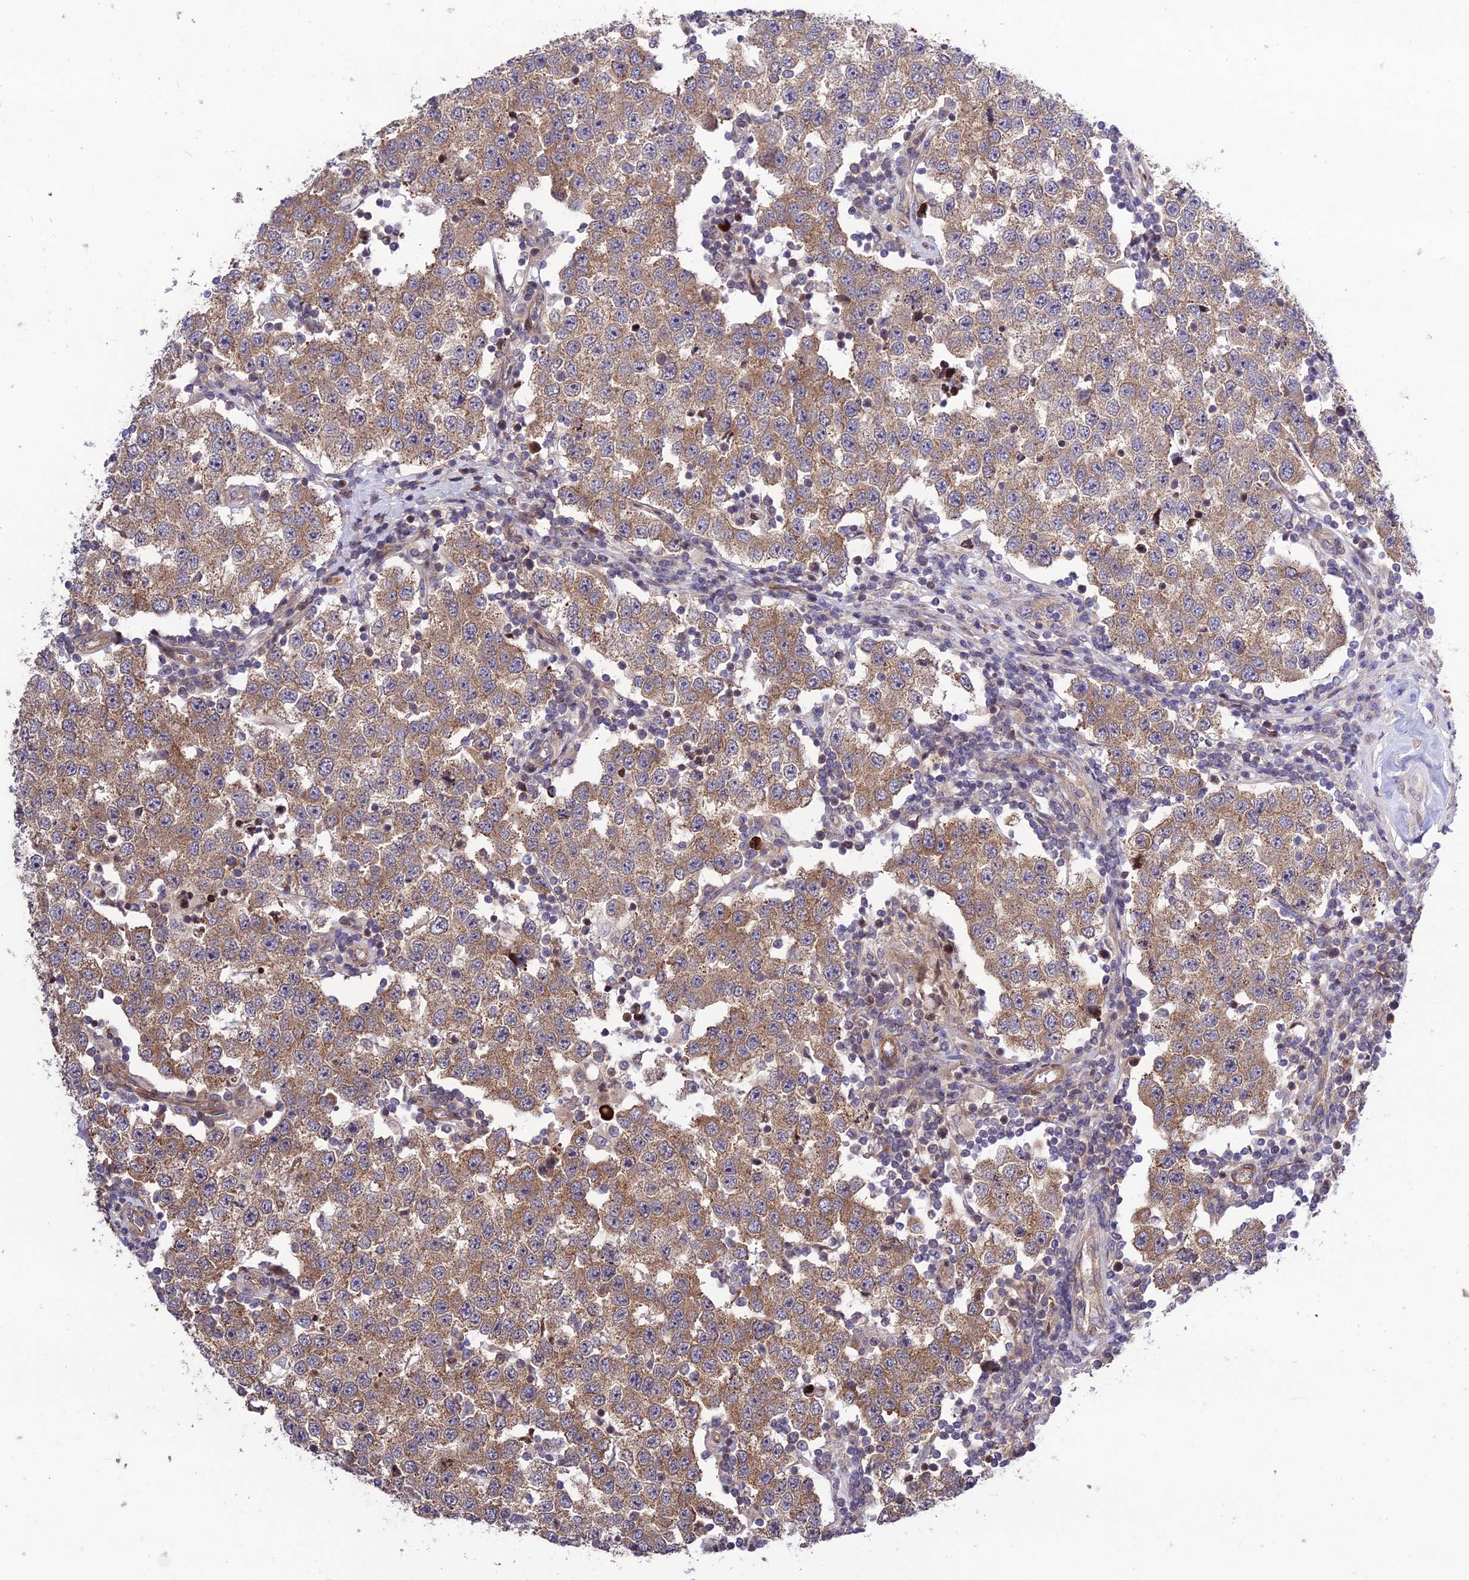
{"staining": {"intensity": "moderate", "quantity": ">75%", "location": "cytoplasmic/membranous"}, "tissue": "testis cancer", "cell_type": "Tumor cells", "image_type": "cancer", "snomed": [{"axis": "morphology", "description": "Seminoma, NOS"}, {"axis": "topography", "description": "Testis"}], "caption": "Protein expression by immunohistochemistry (IHC) displays moderate cytoplasmic/membranous expression in approximately >75% of tumor cells in testis cancer (seminoma).", "gene": "SMG6", "patient": {"sex": "male", "age": 34}}